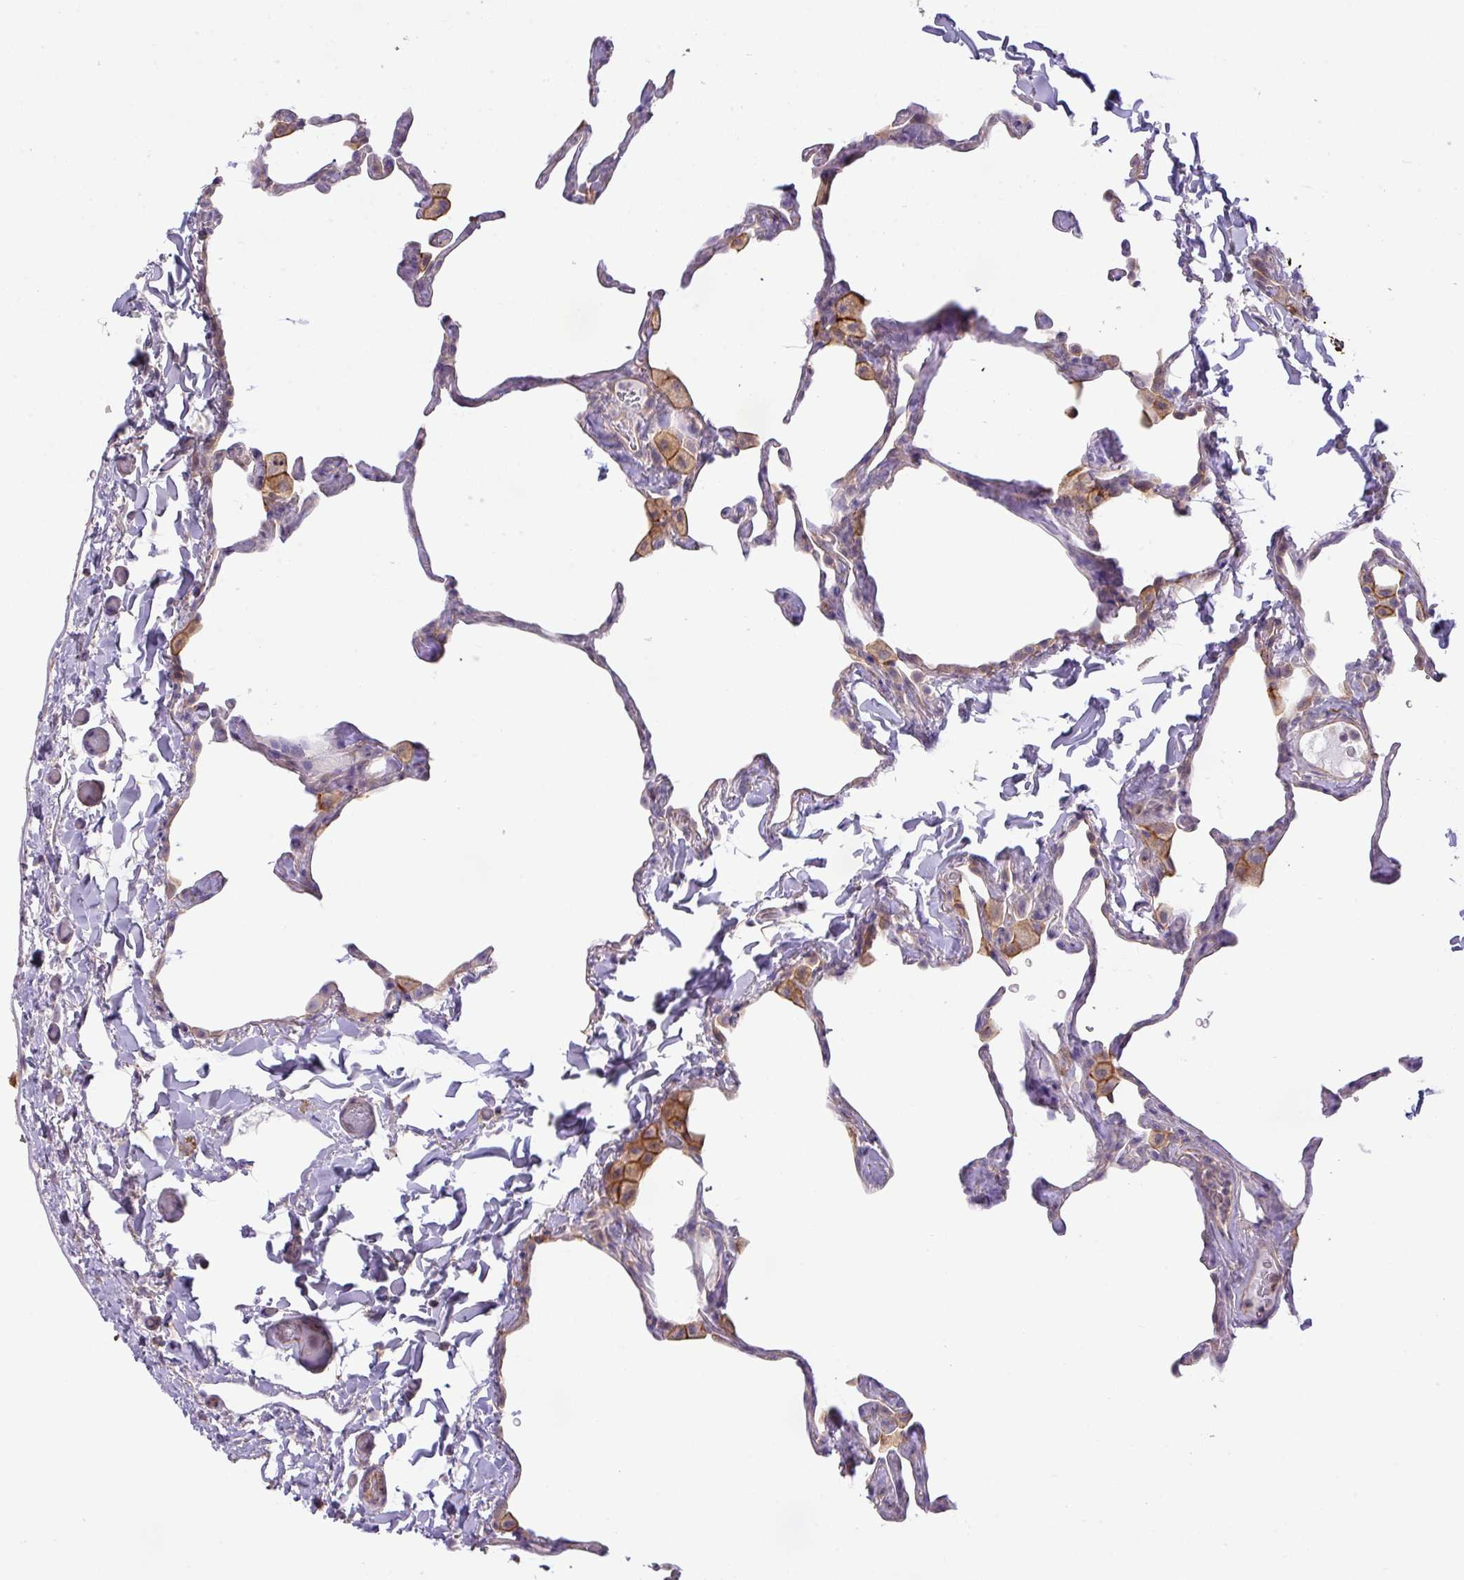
{"staining": {"intensity": "weak", "quantity": "<25%", "location": "cytoplasmic/membranous"}, "tissue": "lung", "cell_type": "Alveolar cells", "image_type": "normal", "snomed": [{"axis": "morphology", "description": "Normal tissue, NOS"}, {"axis": "topography", "description": "Lung"}], "caption": "A high-resolution image shows IHC staining of benign lung, which shows no significant expression in alveolar cells. (IHC, brightfield microscopy, high magnification).", "gene": "LRRC41", "patient": {"sex": "male", "age": 65}}